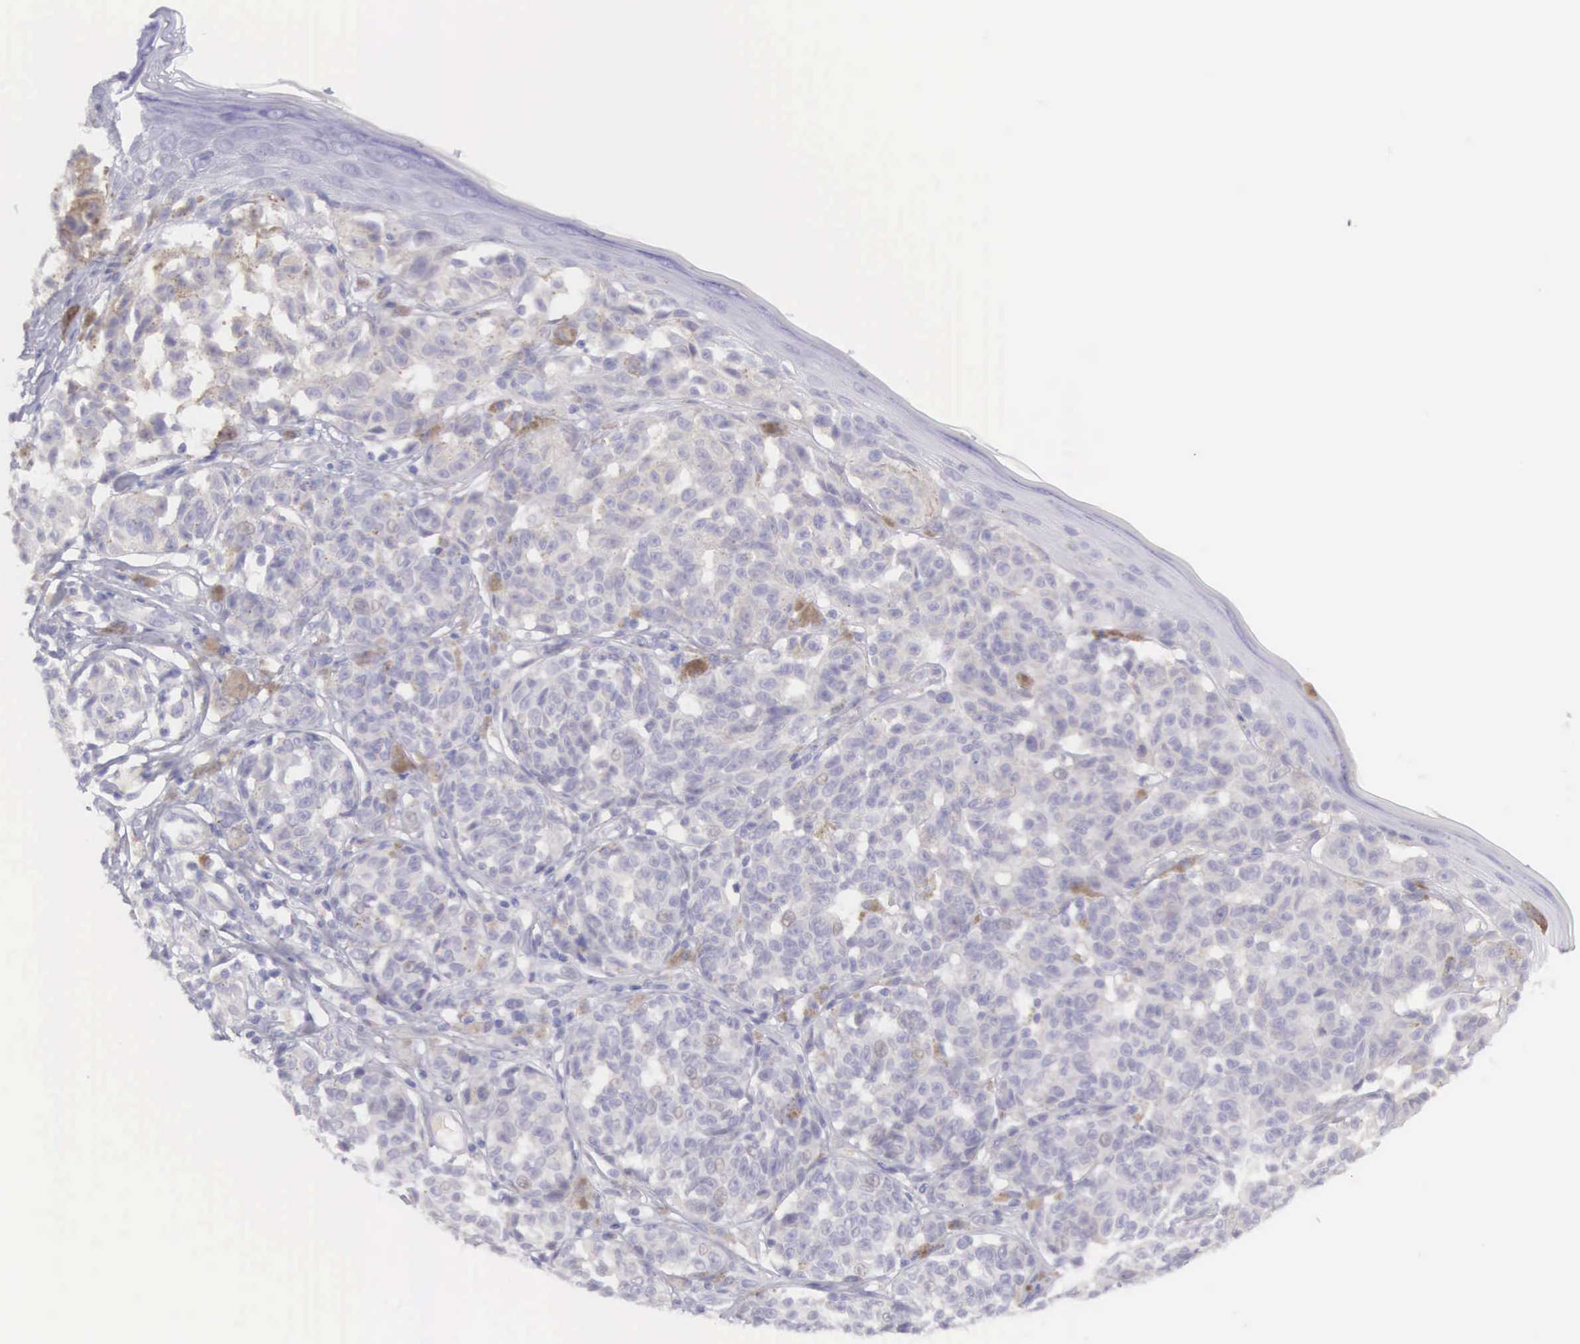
{"staining": {"intensity": "moderate", "quantity": "<25%", "location": "cytoplasmic/membranous"}, "tissue": "melanoma", "cell_type": "Tumor cells", "image_type": "cancer", "snomed": [{"axis": "morphology", "description": "Malignant melanoma, NOS"}, {"axis": "topography", "description": "Skin"}], "caption": "About <25% of tumor cells in human malignant melanoma demonstrate moderate cytoplasmic/membranous protein positivity as visualized by brown immunohistochemical staining.", "gene": "ARFGAP3", "patient": {"sex": "male", "age": 49}}